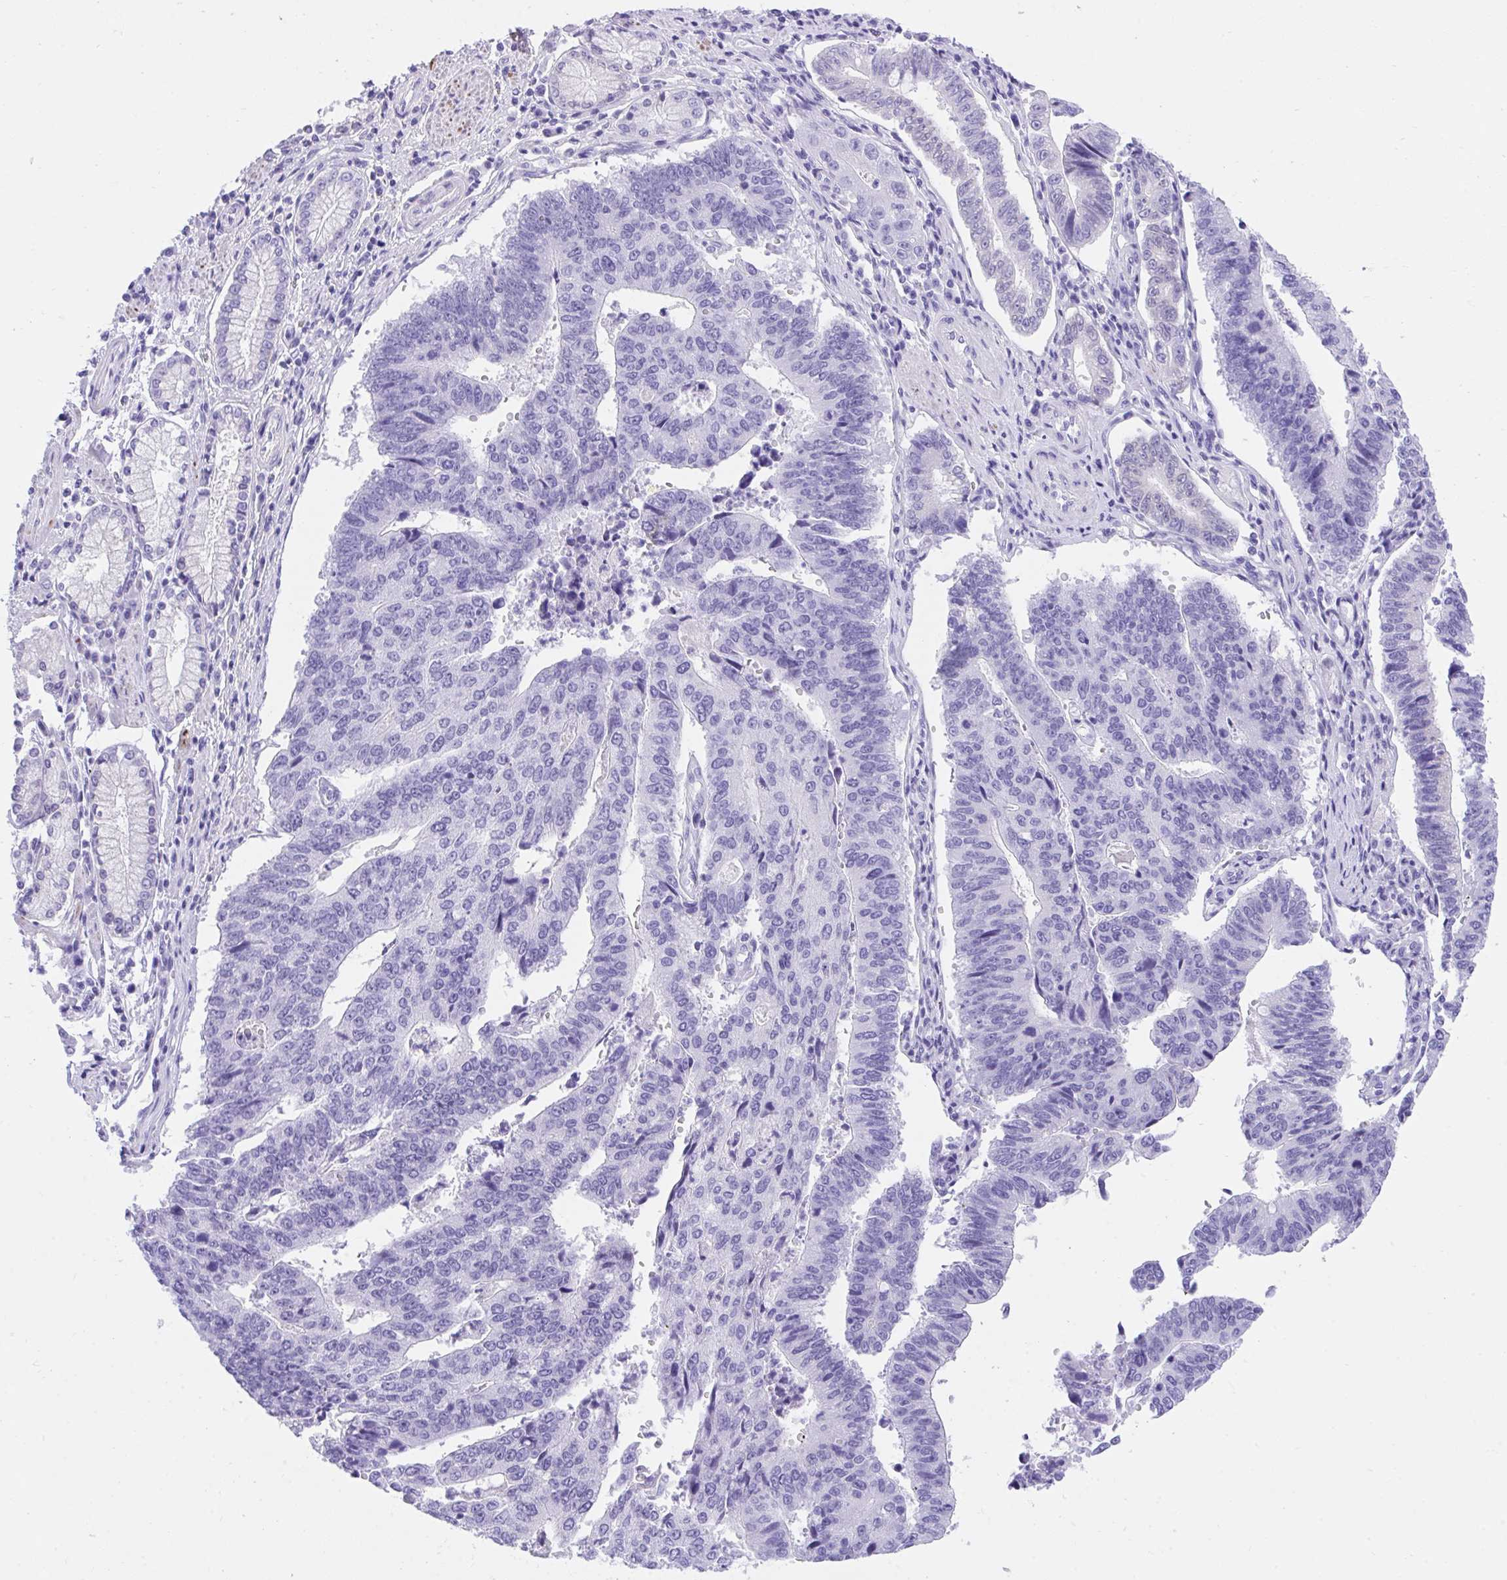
{"staining": {"intensity": "negative", "quantity": "none", "location": "none"}, "tissue": "stomach cancer", "cell_type": "Tumor cells", "image_type": "cancer", "snomed": [{"axis": "morphology", "description": "Adenocarcinoma, NOS"}, {"axis": "topography", "description": "Stomach"}], "caption": "Immunohistochemistry image of neoplastic tissue: stomach adenocarcinoma stained with DAB (3,3'-diaminobenzidine) reveals no significant protein expression in tumor cells.", "gene": "KCNN4", "patient": {"sex": "male", "age": 59}}